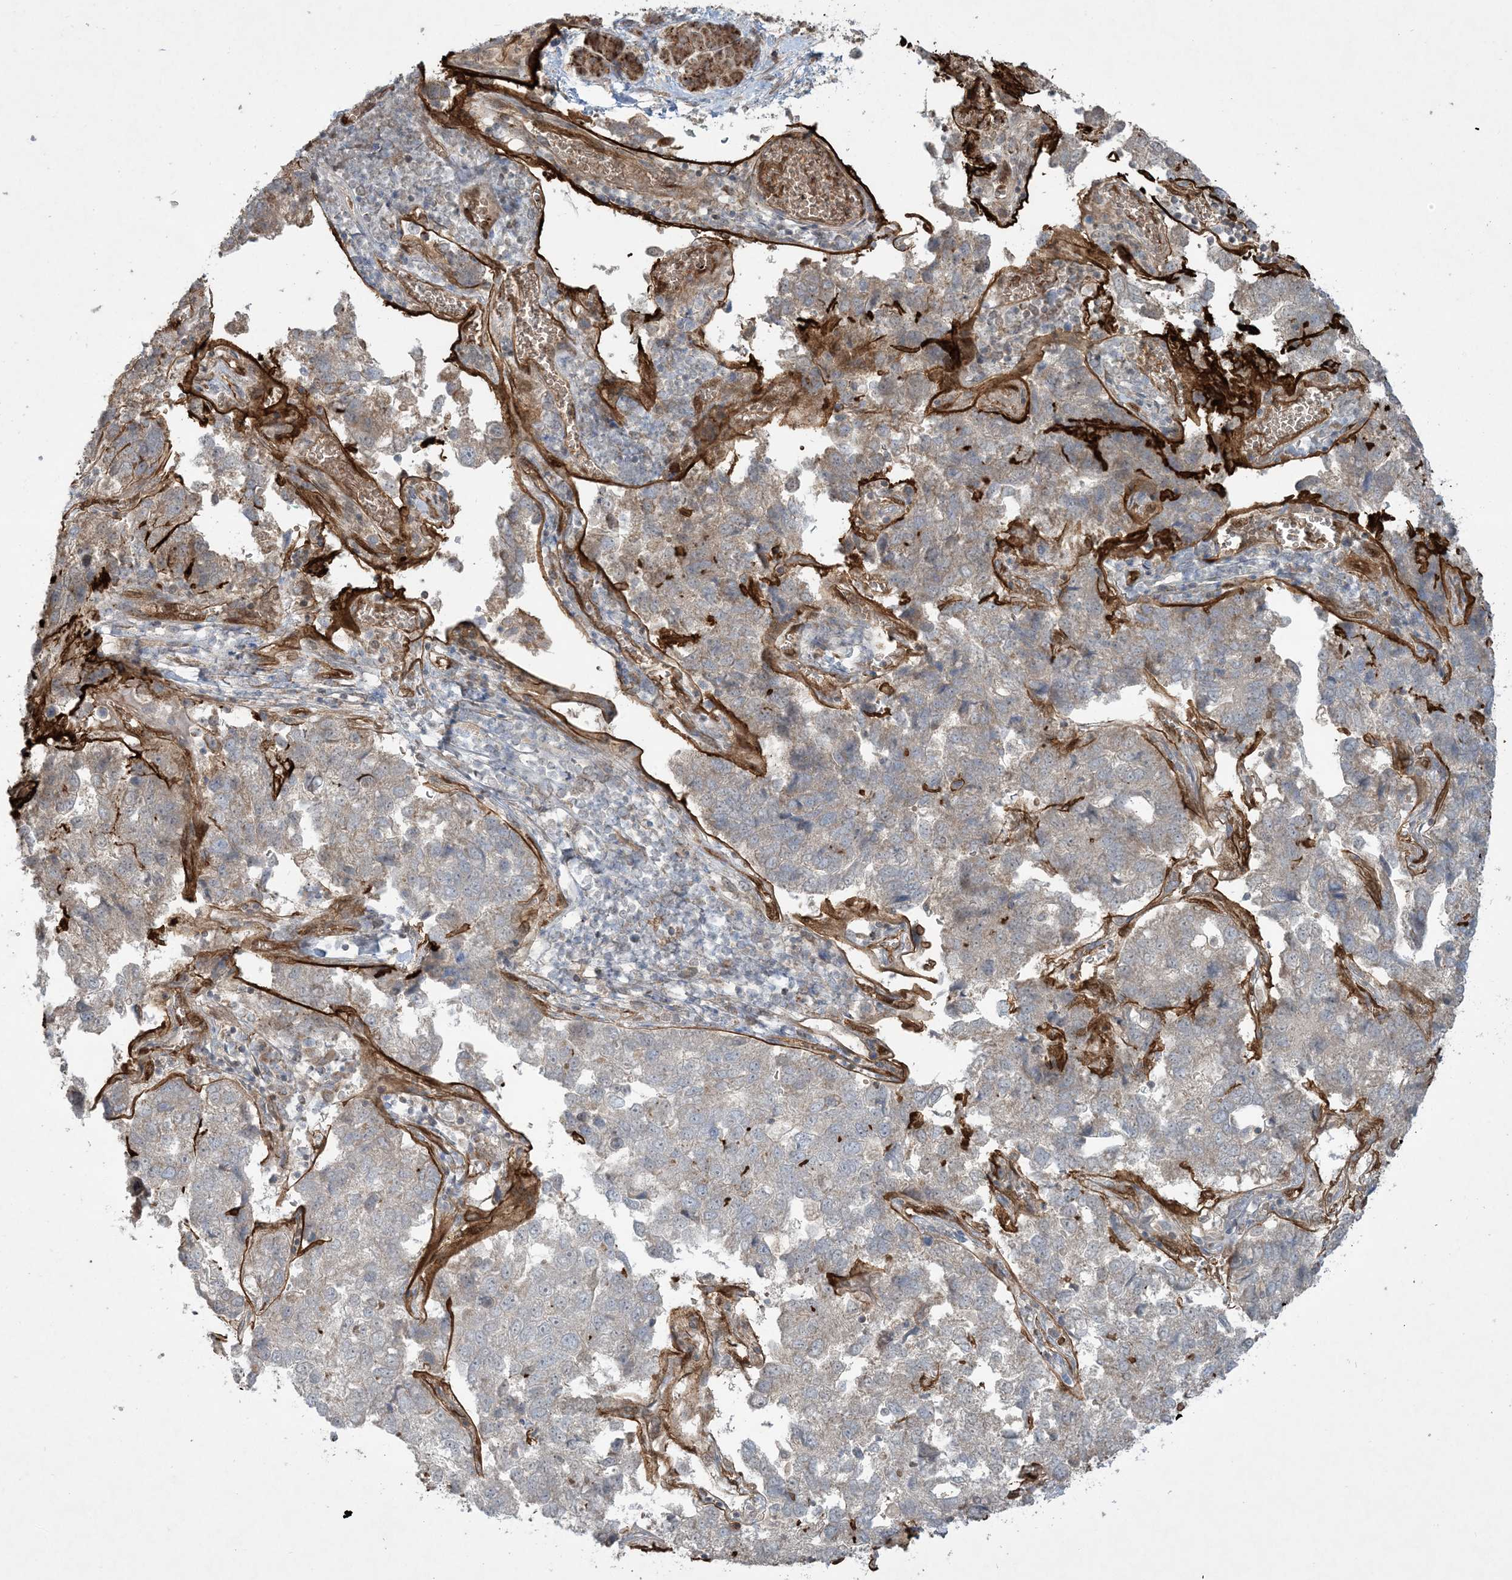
{"staining": {"intensity": "weak", "quantity": "<25%", "location": "cytoplasmic/membranous"}, "tissue": "pancreatic cancer", "cell_type": "Tumor cells", "image_type": "cancer", "snomed": [{"axis": "morphology", "description": "Adenocarcinoma, NOS"}, {"axis": "topography", "description": "Pancreas"}], "caption": "Tumor cells show no significant protein positivity in pancreatic cancer (adenocarcinoma).", "gene": "PPM1F", "patient": {"sex": "female", "age": 61}}